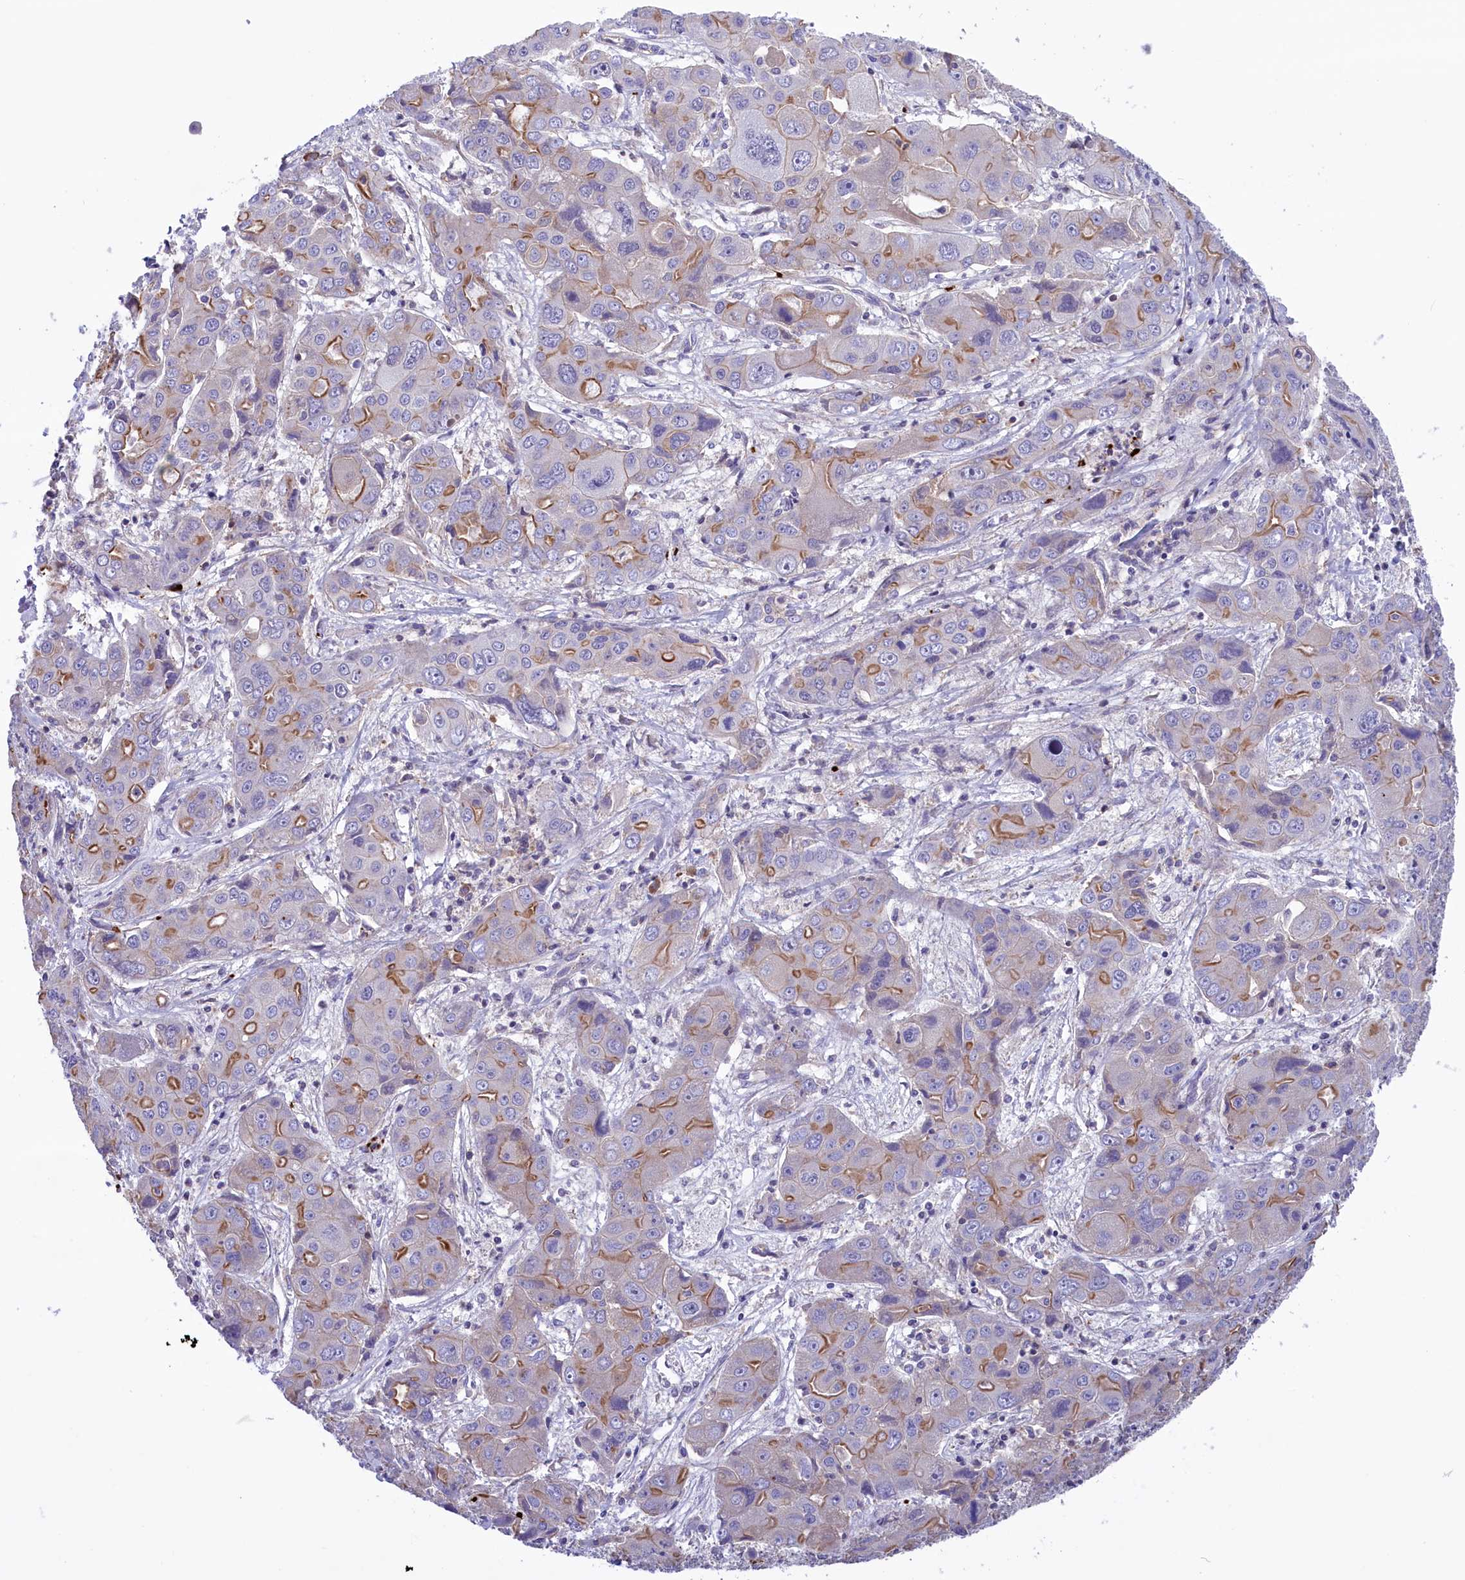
{"staining": {"intensity": "moderate", "quantity": "25%-75%", "location": "cytoplasmic/membranous"}, "tissue": "liver cancer", "cell_type": "Tumor cells", "image_type": "cancer", "snomed": [{"axis": "morphology", "description": "Cholangiocarcinoma"}, {"axis": "topography", "description": "Liver"}], "caption": "Liver cancer stained for a protein reveals moderate cytoplasmic/membranous positivity in tumor cells.", "gene": "HEATR3", "patient": {"sex": "male", "age": 67}}